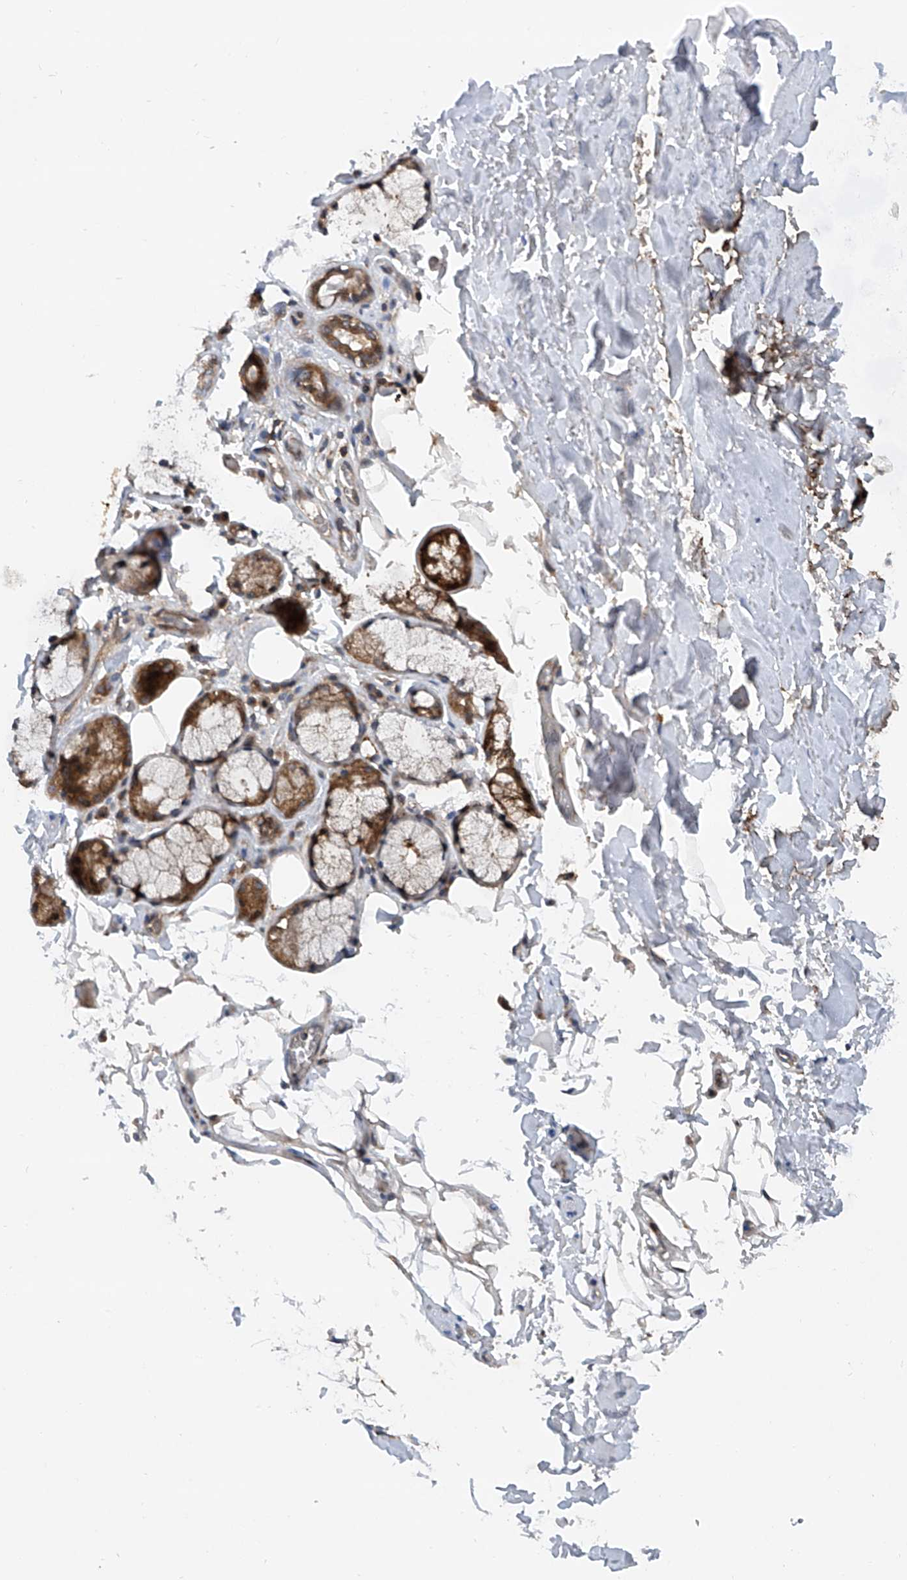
{"staining": {"intensity": "negative", "quantity": "none", "location": "none"}, "tissue": "adipose tissue", "cell_type": "Adipocytes", "image_type": "normal", "snomed": [{"axis": "morphology", "description": "Normal tissue, NOS"}, {"axis": "topography", "description": "Cartilage tissue"}], "caption": "This is an IHC histopathology image of unremarkable human adipose tissue. There is no staining in adipocytes.", "gene": "SMAP1", "patient": {"sex": "female", "age": 63}}